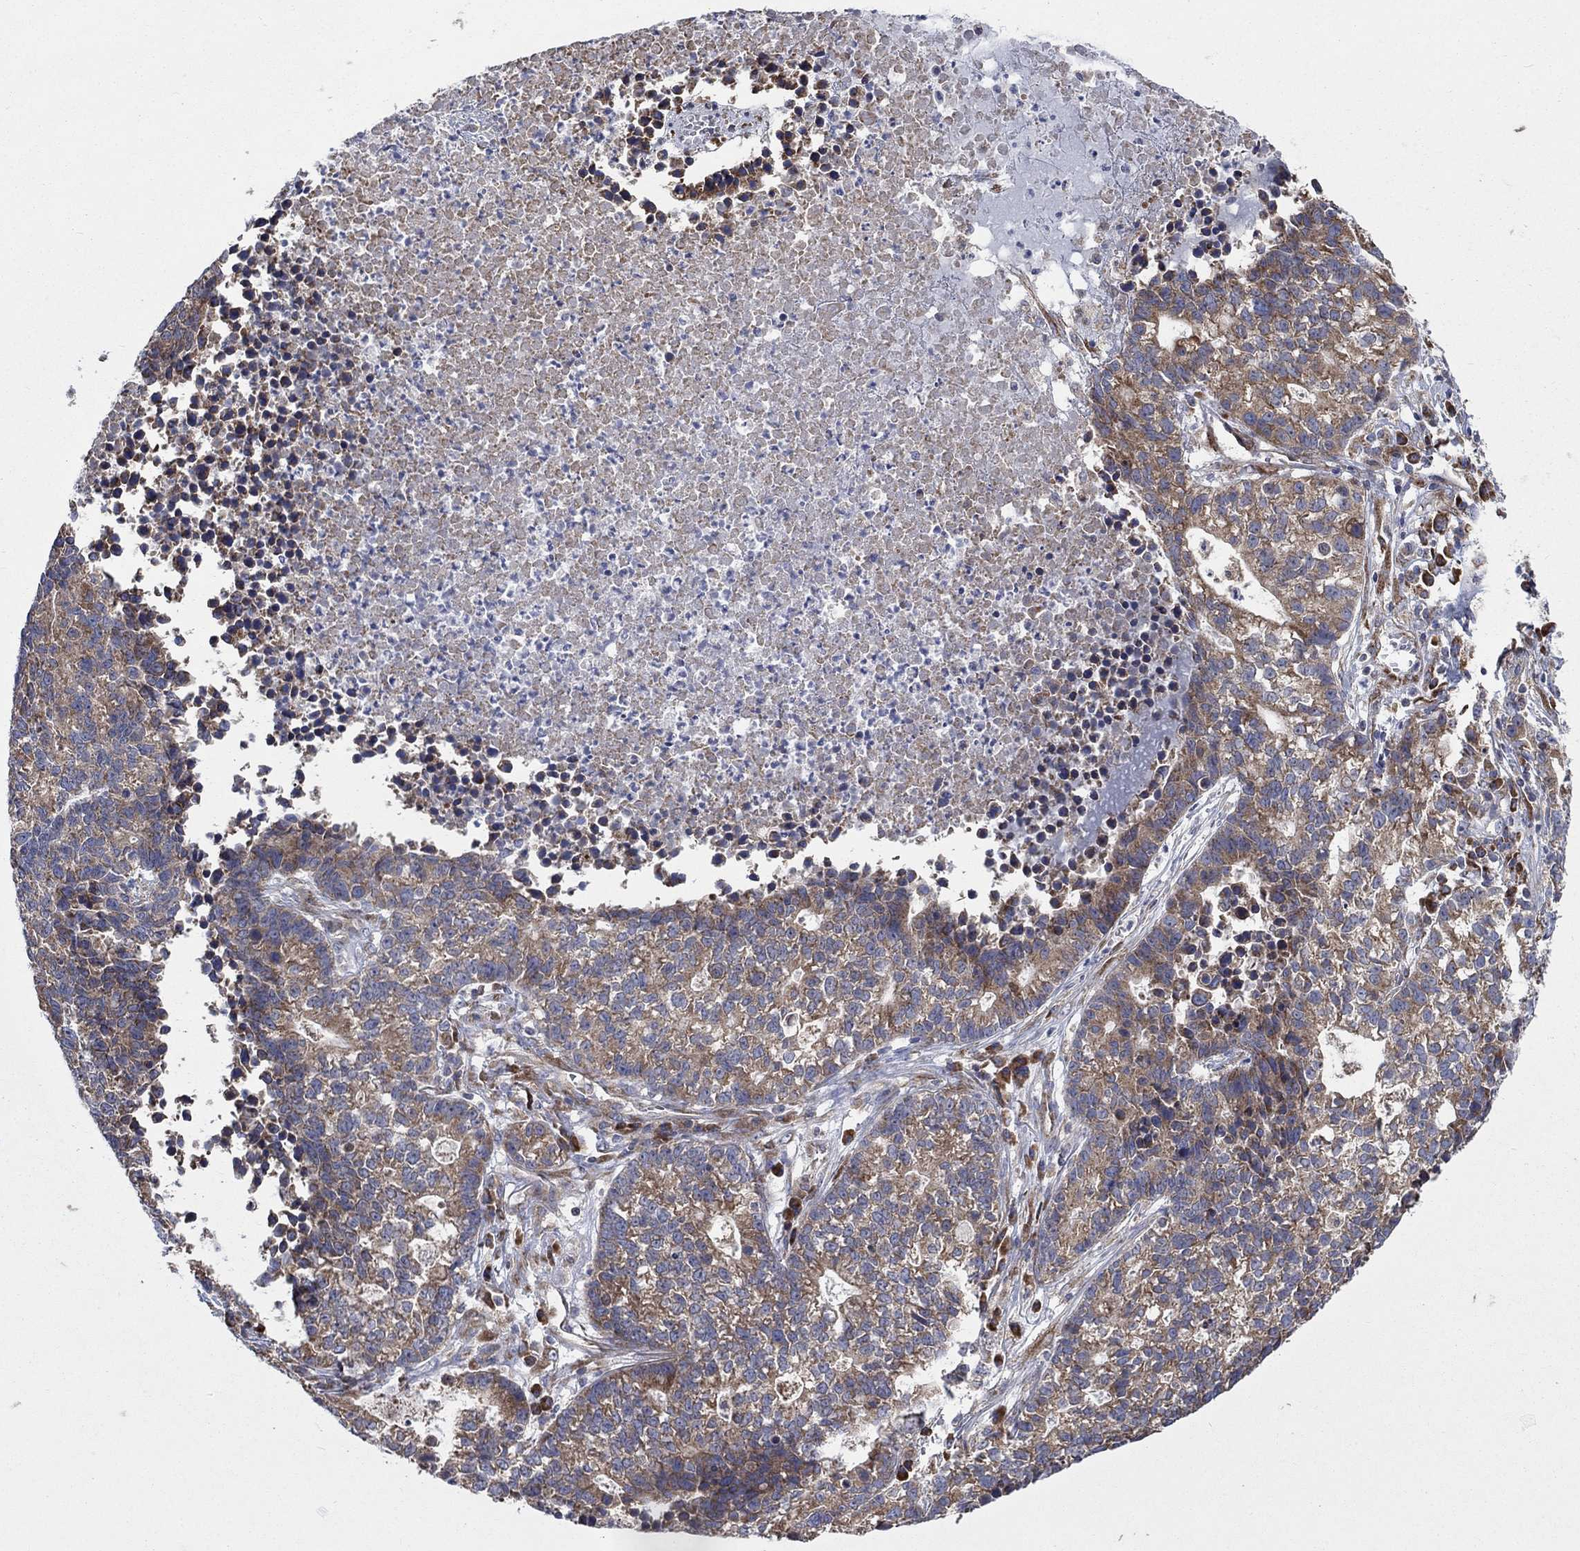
{"staining": {"intensity": "moderate", "quantity": "25%-75%", "location": "cytoplasmic/membranous"}, "tissue": "lung cancer", "cell_type": "Tumor cells", "image_type": "cancer", "snomed": [{"axis": "morphology", "description": "Adenocarcinoma, NOS"}, {"axis": "topography", "description": "Lung"}], "caption": "An immunohistochemistry photomicrograph of tumor tissue is shown. Protein staining in brown highlights moderate cytoplasmic/membranous positivity in lung adenocarcinoma within tumor cells.", "gene": "RPLP0", "patient": {"sex": "male", "age": 57}}